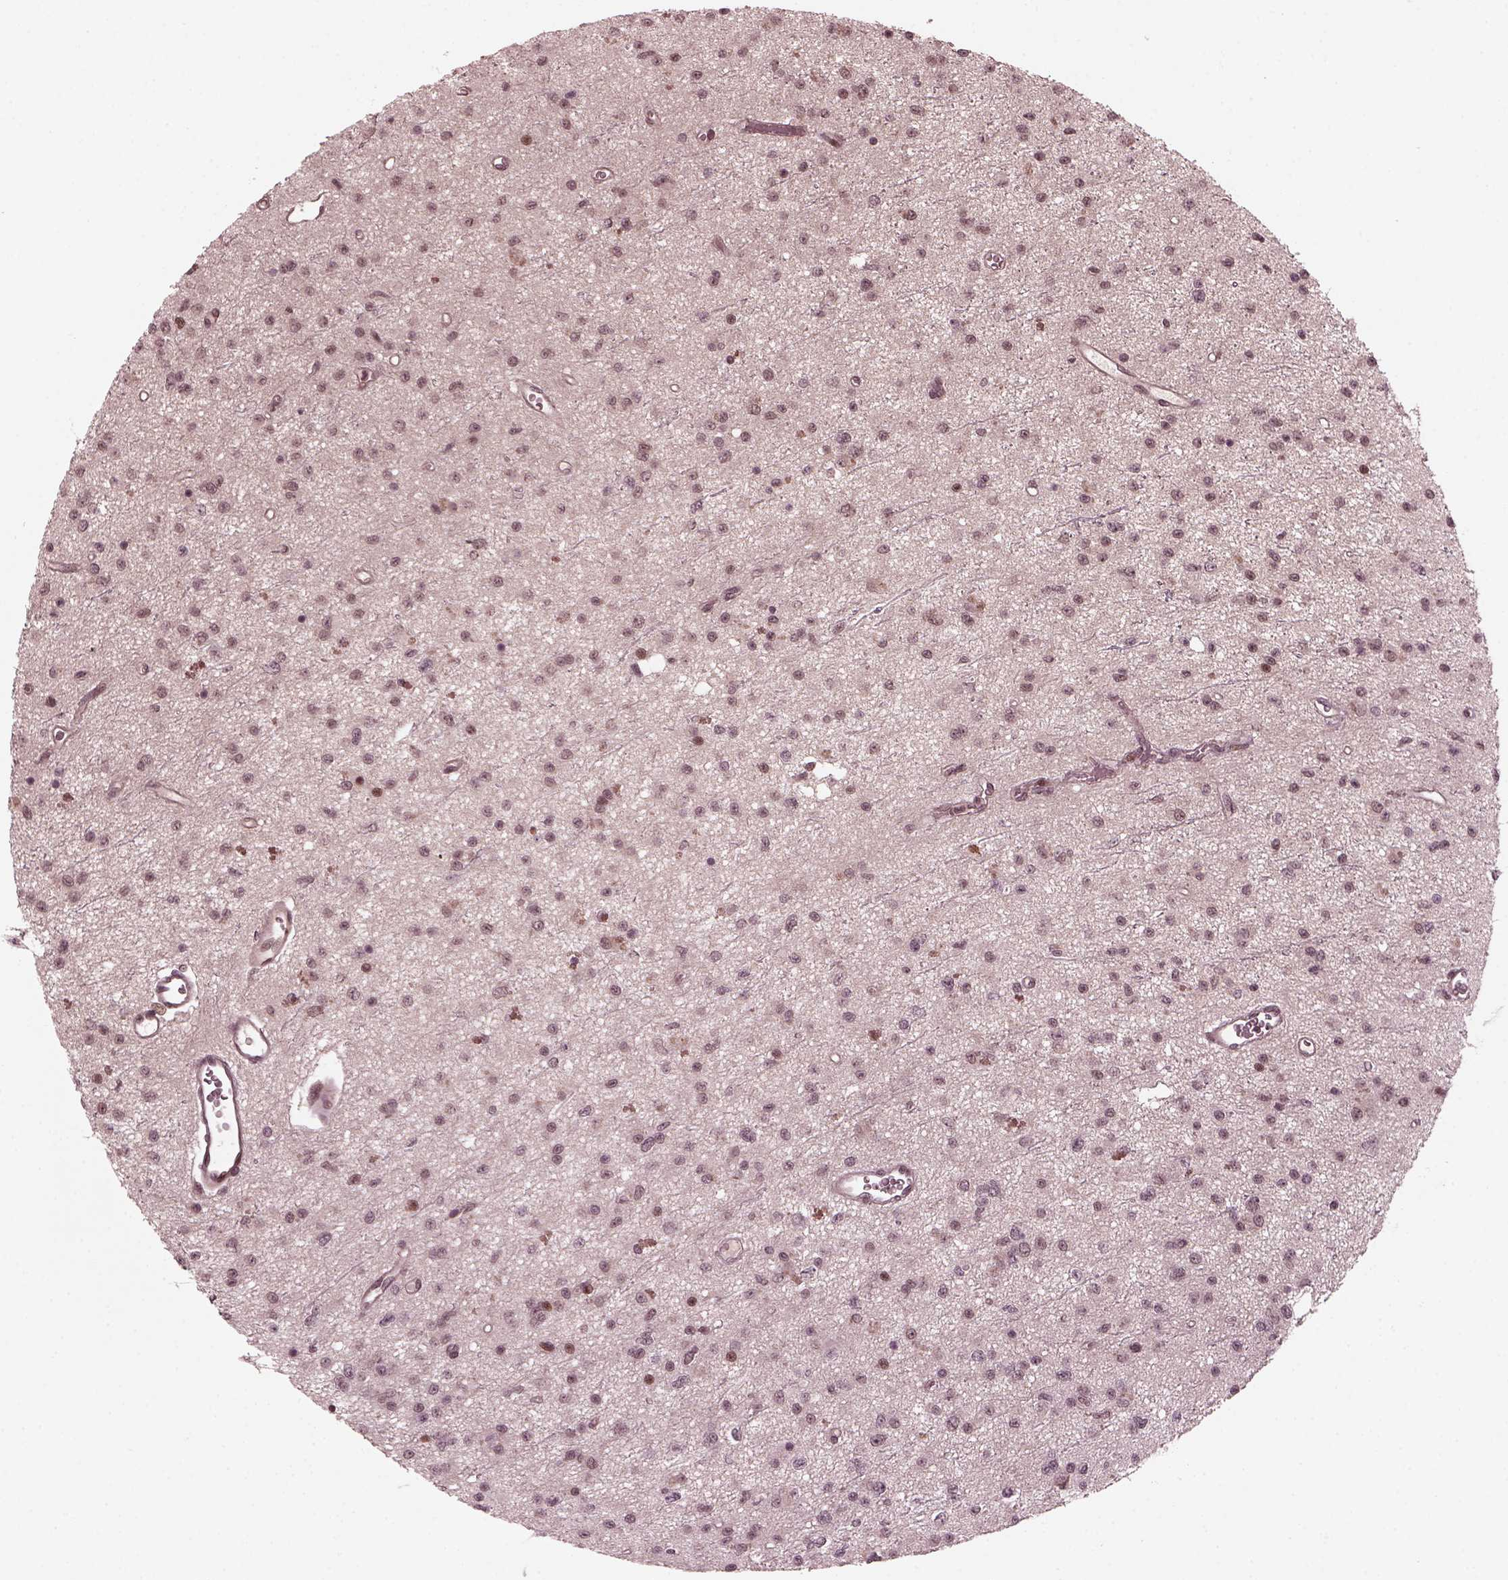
{"staining": {"intensity": "negative", "quantity": "none", "location": "none"}, "tissue": "glioma", "cell_type": "Tumor cells", "image_type": "cancer", "snomed": [{"axis": "morphology", "description": "Glioma, malignant, Low grade"}, {"axis": "topography", "description": "Brain"}], "caption": "An IHC image of malignant low-grade glioma is shown. There is no staining in tumor cells of malignant low-grade glioma.", "gene": "TRIB3", "patient": {"sex": "female", "age": 45}}